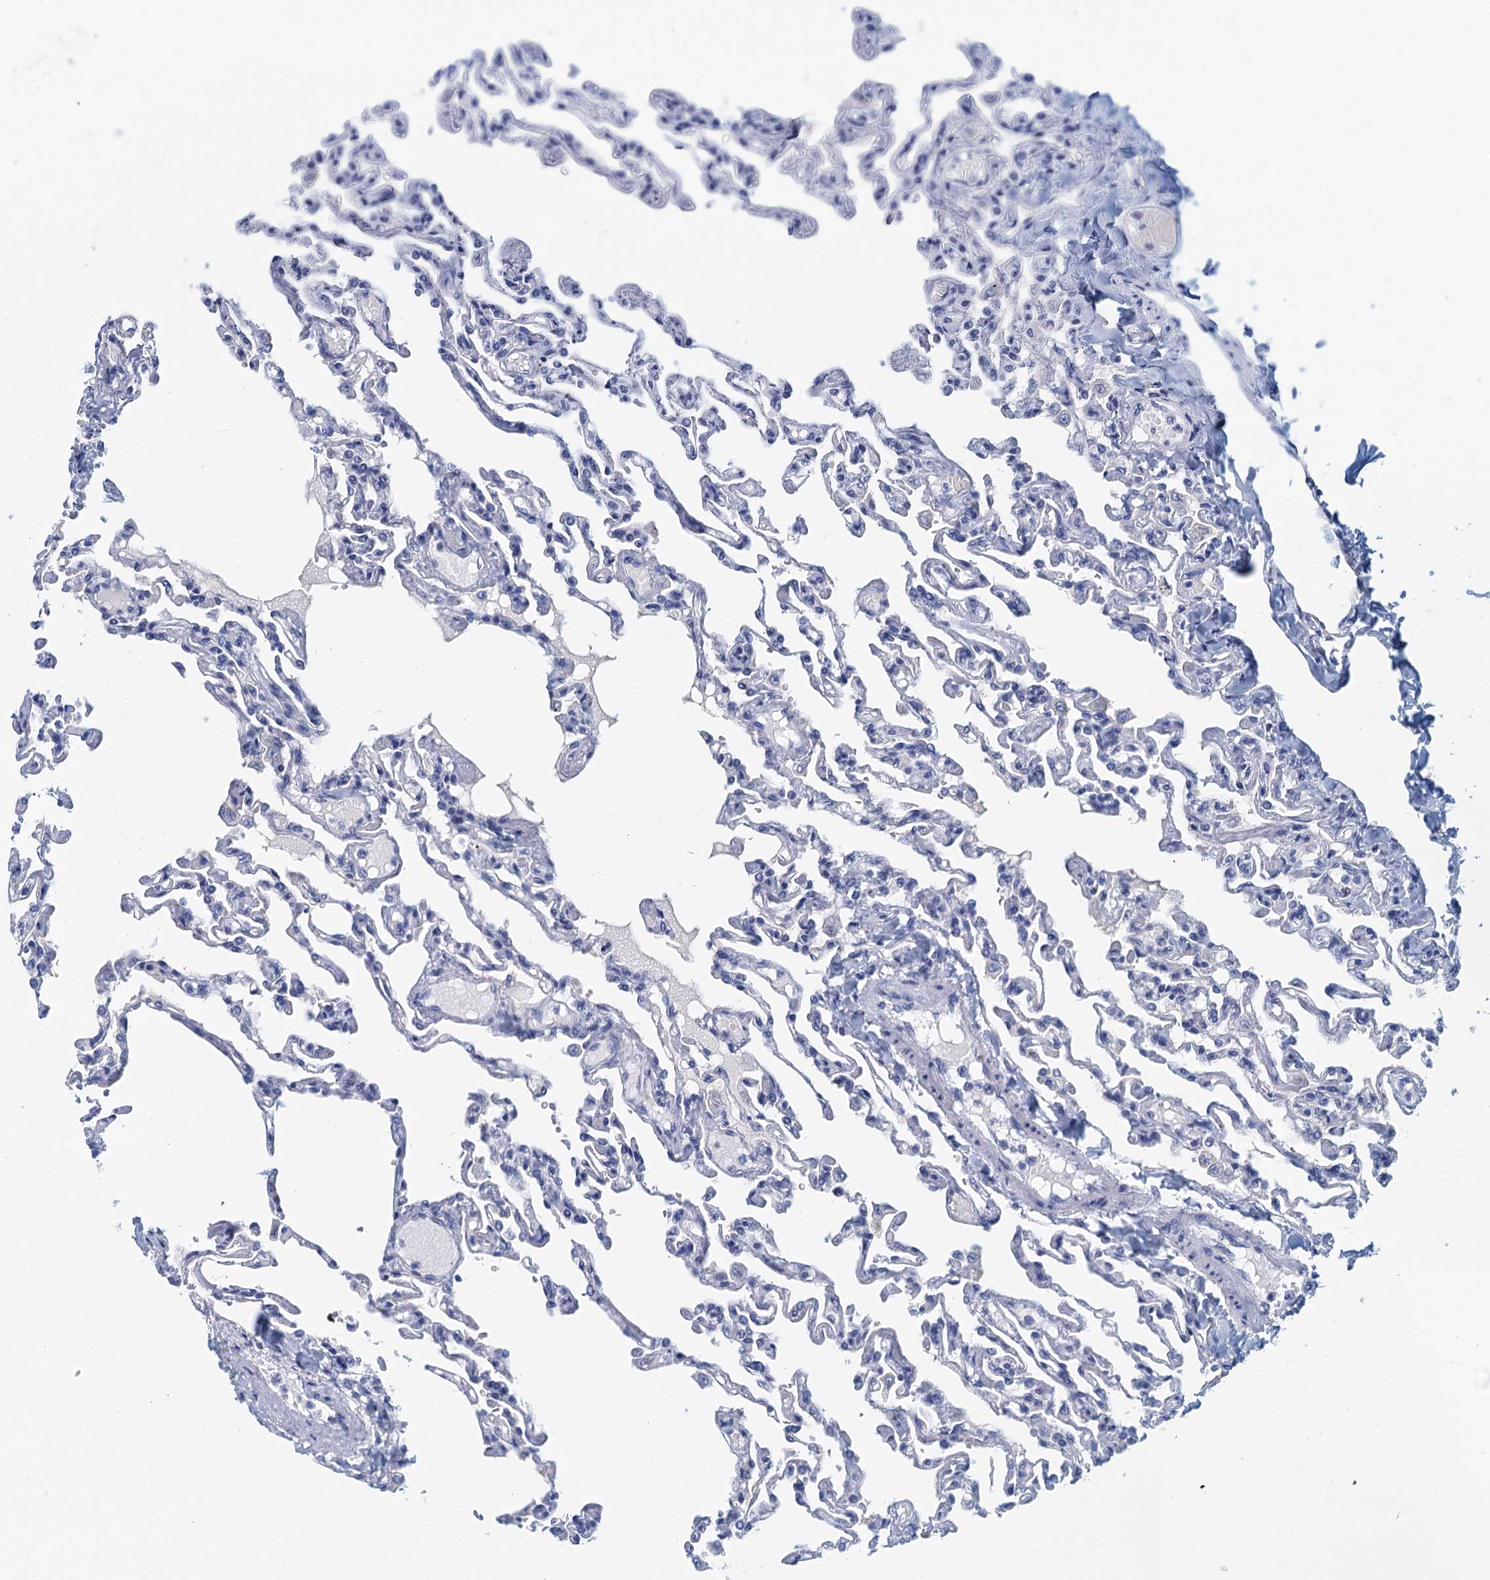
{"staining": {"intensity": "negative", "quantity": "none", "location": "none"}, "tissue": "lung", "cell_type": "Alveolar cells", "image_type": "normal", "snomed": [{"axis": "morphology", "description": "Normal tissue, NOS"}, {"axis": "topography", "description": "Lung"}], "caption": "Lung stained for a protein using immunohistochemistry (IHC) exhibits no expression alveolar cells.", "gene": "CYP51A1", "patient": {"sex": "male", "age": 21}}